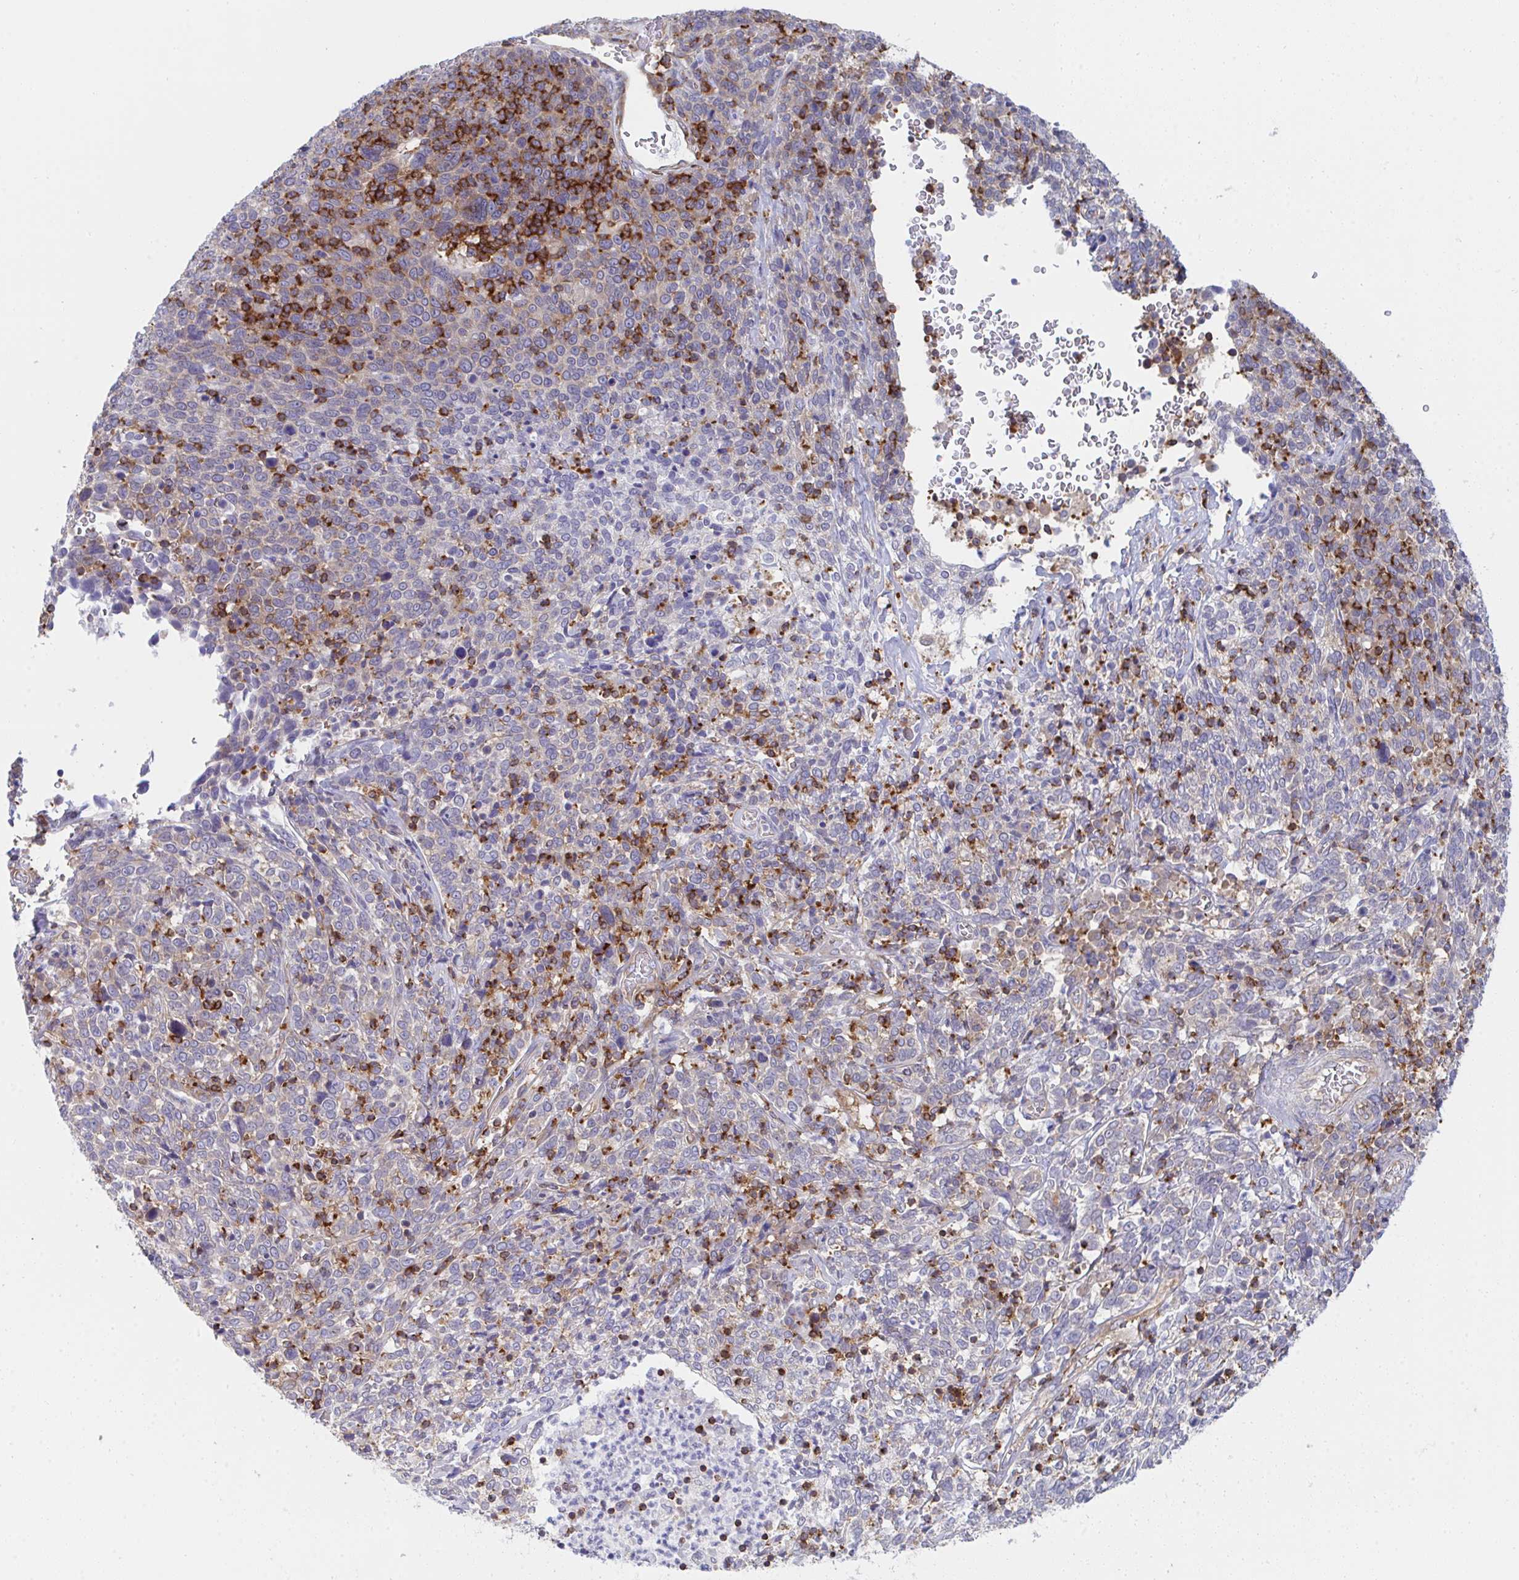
{"staining": {"intensity": "strong", "quantity": "<25%", "location": "cytoplasmic/membranous"}, "tissue": "cervical cancer", "cell_type": "Tumor cells", "image_type": "cancer", "snomed": [{"axis": "morphology", "description": "Squamous cell carcinoma, NOS"}, {"axis": "topography", "description": "Cervix"}], "caption": "Cervical cancer stained for a protein (brown) reveals strong cytoplasmic/membranous positive expression in approximately <25% of tumor cells.", "gene": "WNK1", "patient": {"sex": "female", "age": 46}}